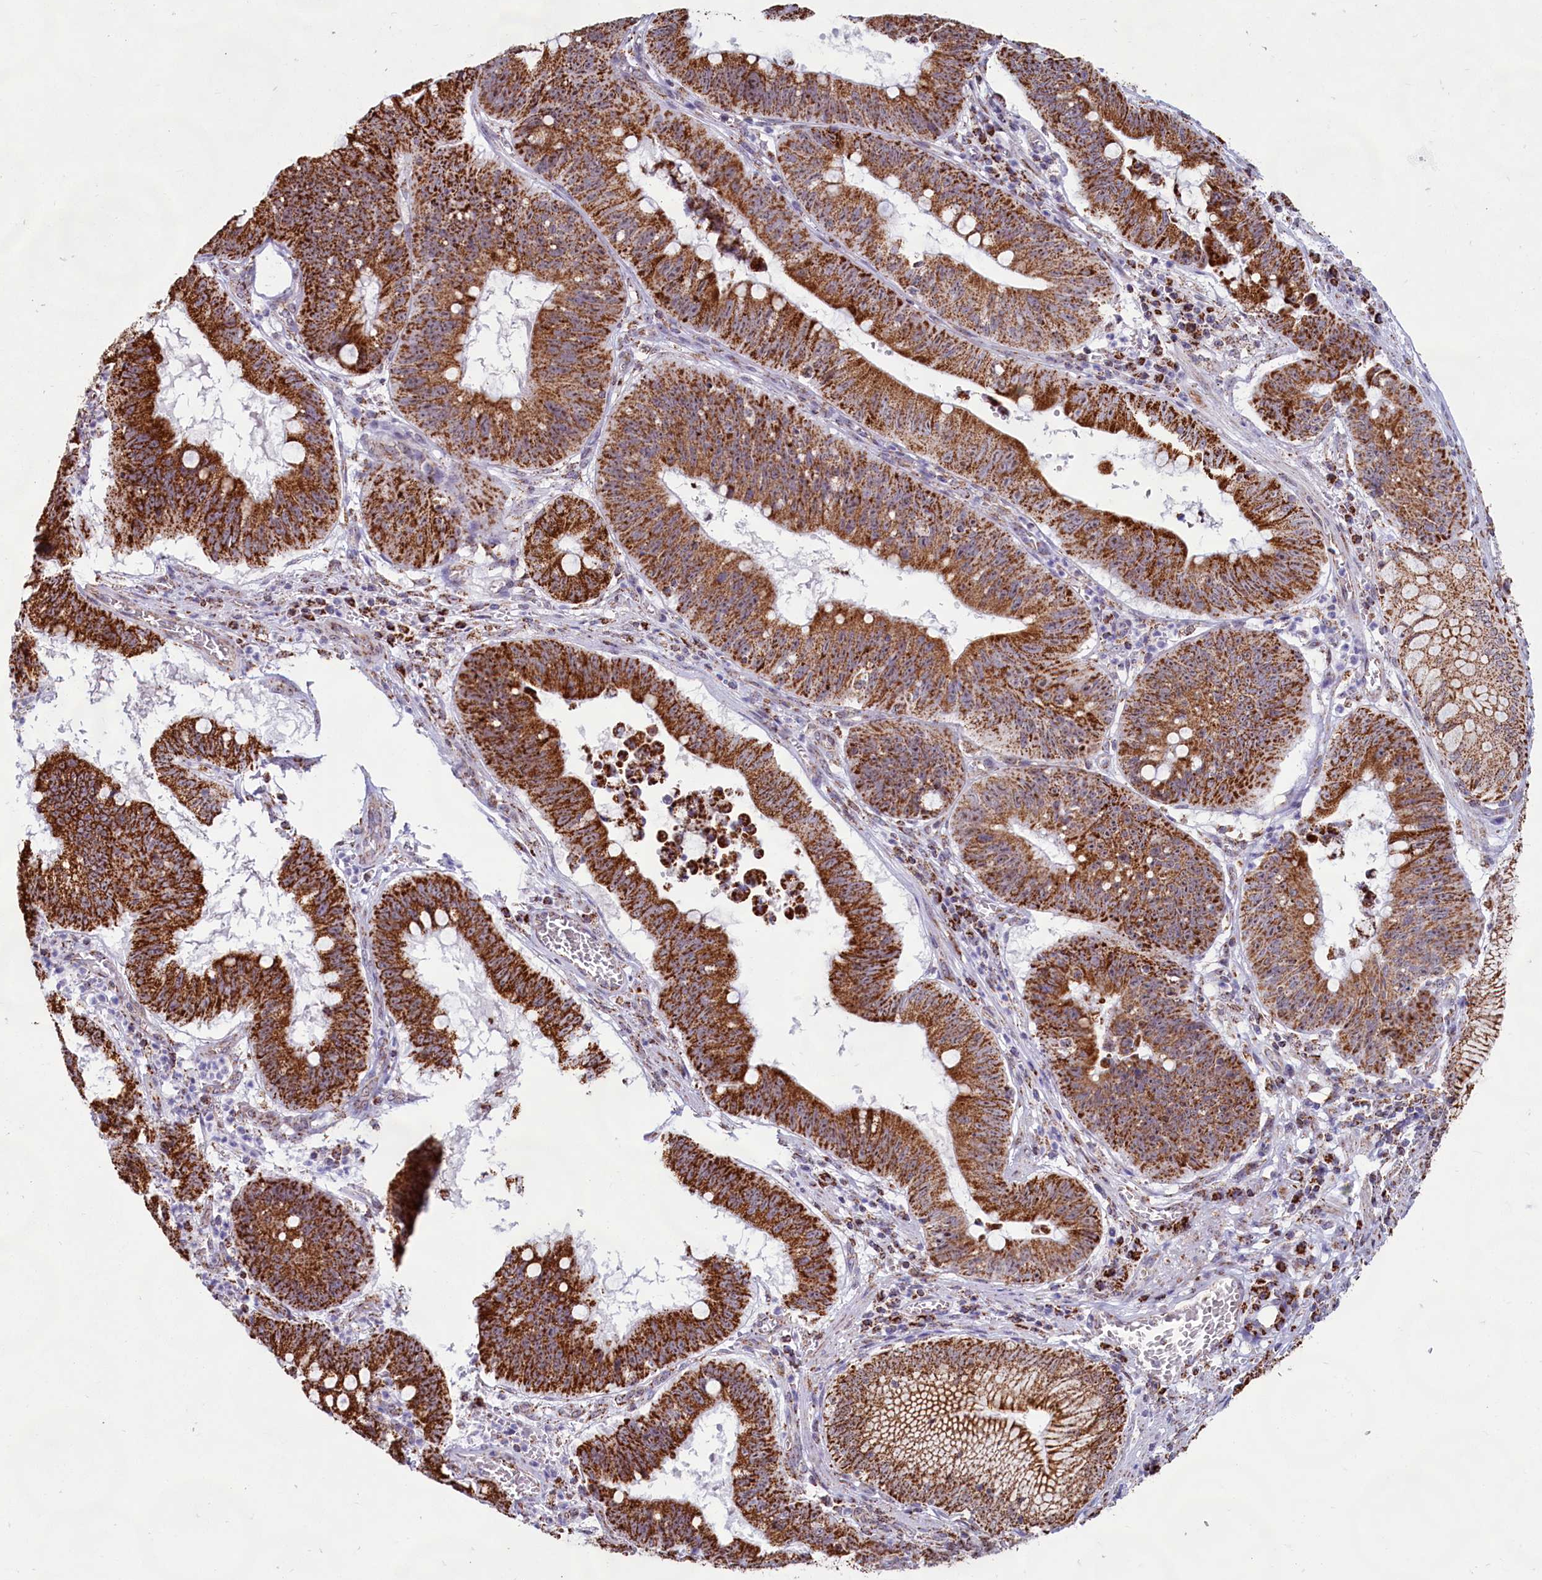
{"staining": {"intensity": "strong", "quantity": ">75%", "location": "cytoplasmic/membranous"}, "tissue": "stomach cancer", "cell_type": "Tumor cells", "image_type": "cancer", "snomed": [{"axis": "morphology", "description": "Adenocarcinoma, NOS"}, {"axis": "topography", "description": "Stomach"}], "caption": "Tumor cells exhibit strong cytoplasmic/membranous staining in approximately >75% of cells in stomach cancer (adenocarcinoma).", "gene": "C1D", "patient": {"sex": "male", "age": 59}}